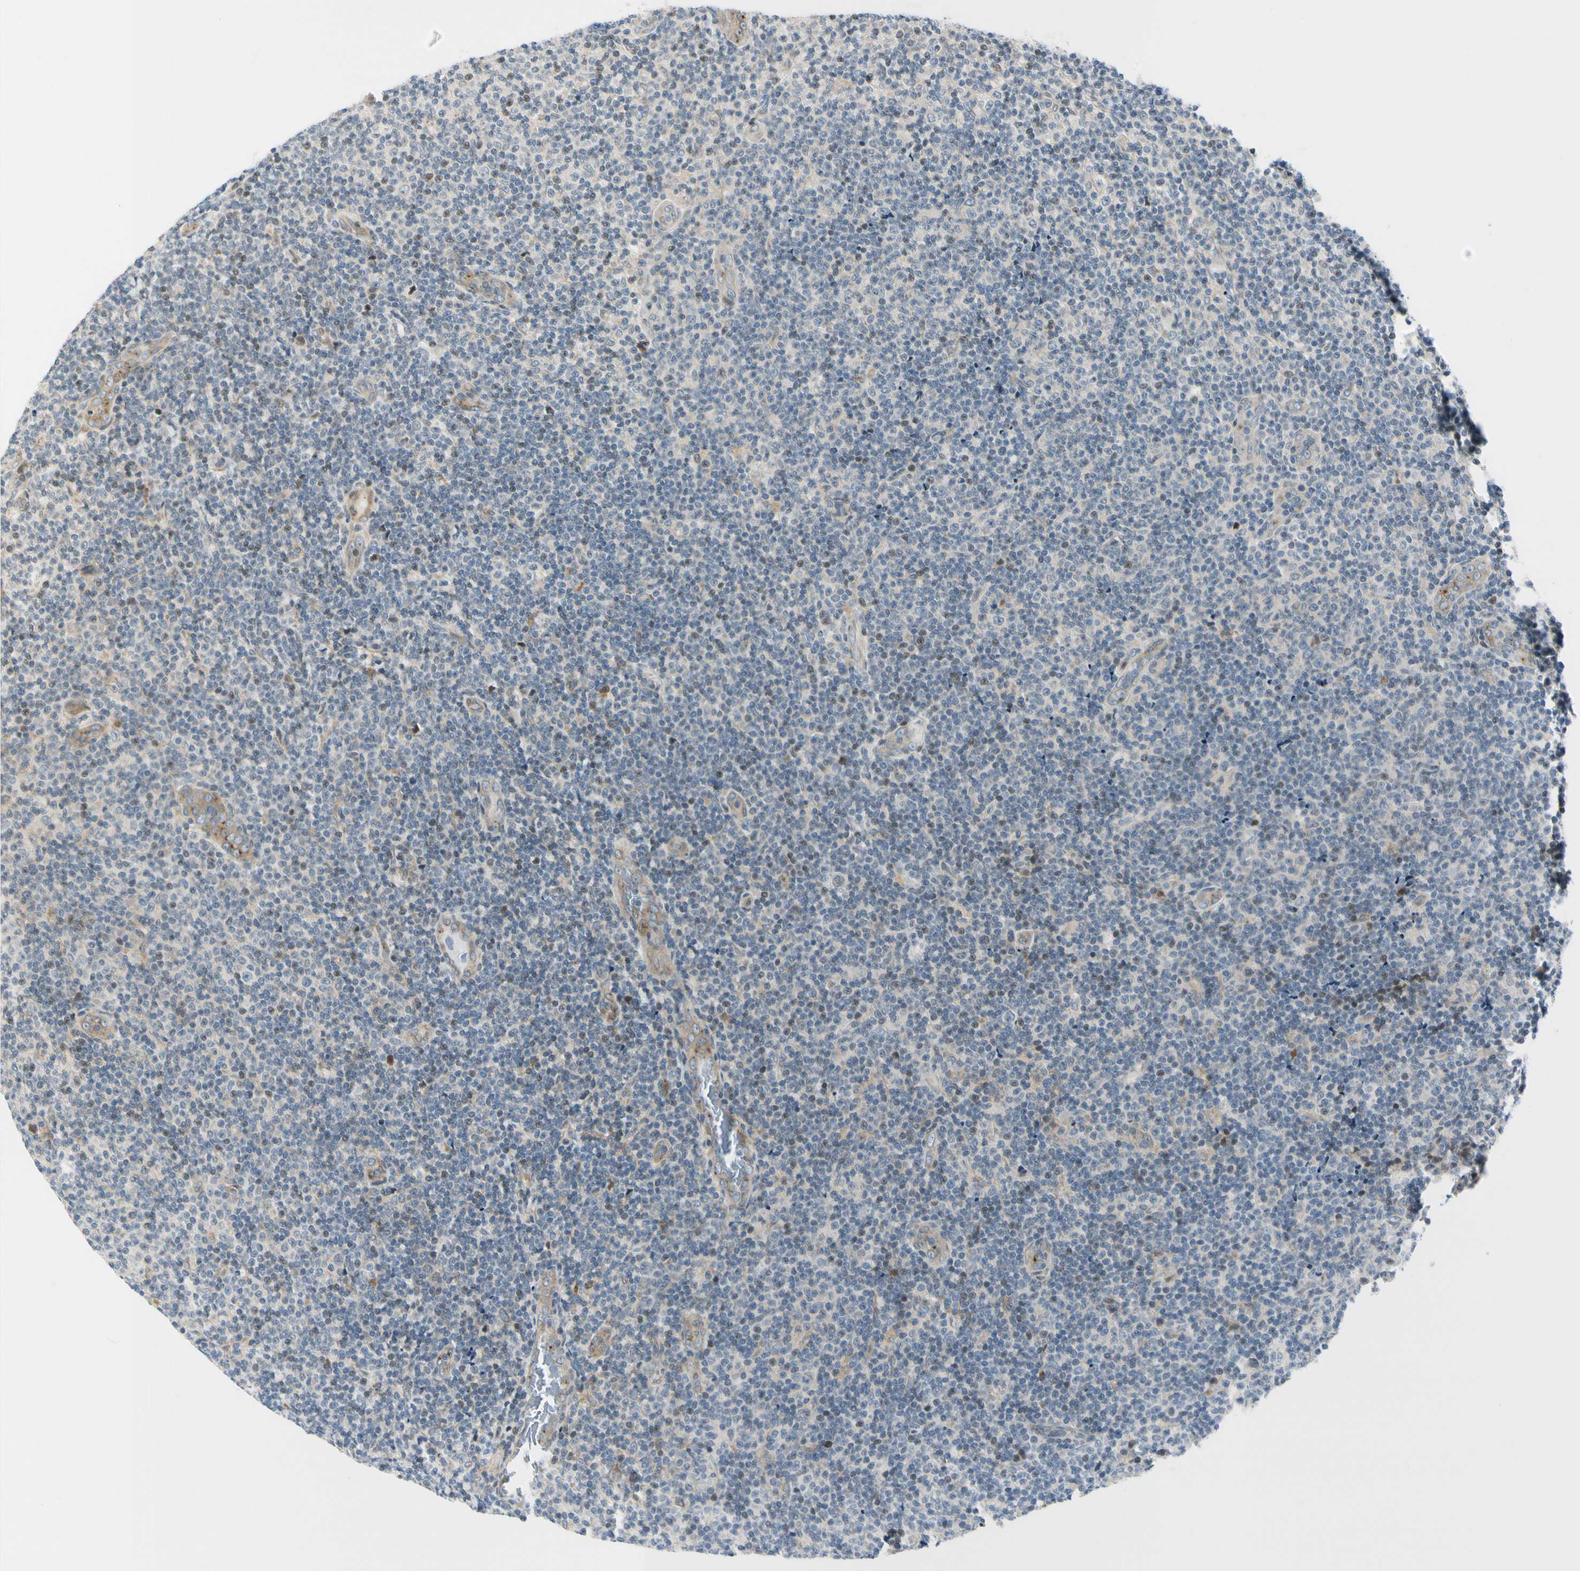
{"staining": {"intensity": "weak", "quantity": "25%-75%", "location": "nuclear"}, "tissue": "lymphoma", "cell_type": "Tumor cells", "image_type": "cancer", "snomed": [{"axis": "morphology", "description": "Malignant lymphoma, non-Hodgkin's type, Low grade"}, {"axis": "topography", "description": "Lymph node"}], "caption": "DAB immunohistochemical staining of lymphoma exhibits weak nuclear protein staining in approximately 25%-75% of tumor cells.", "gene": "NPDC1", "patient": {"sex": "male", "age": 83}}